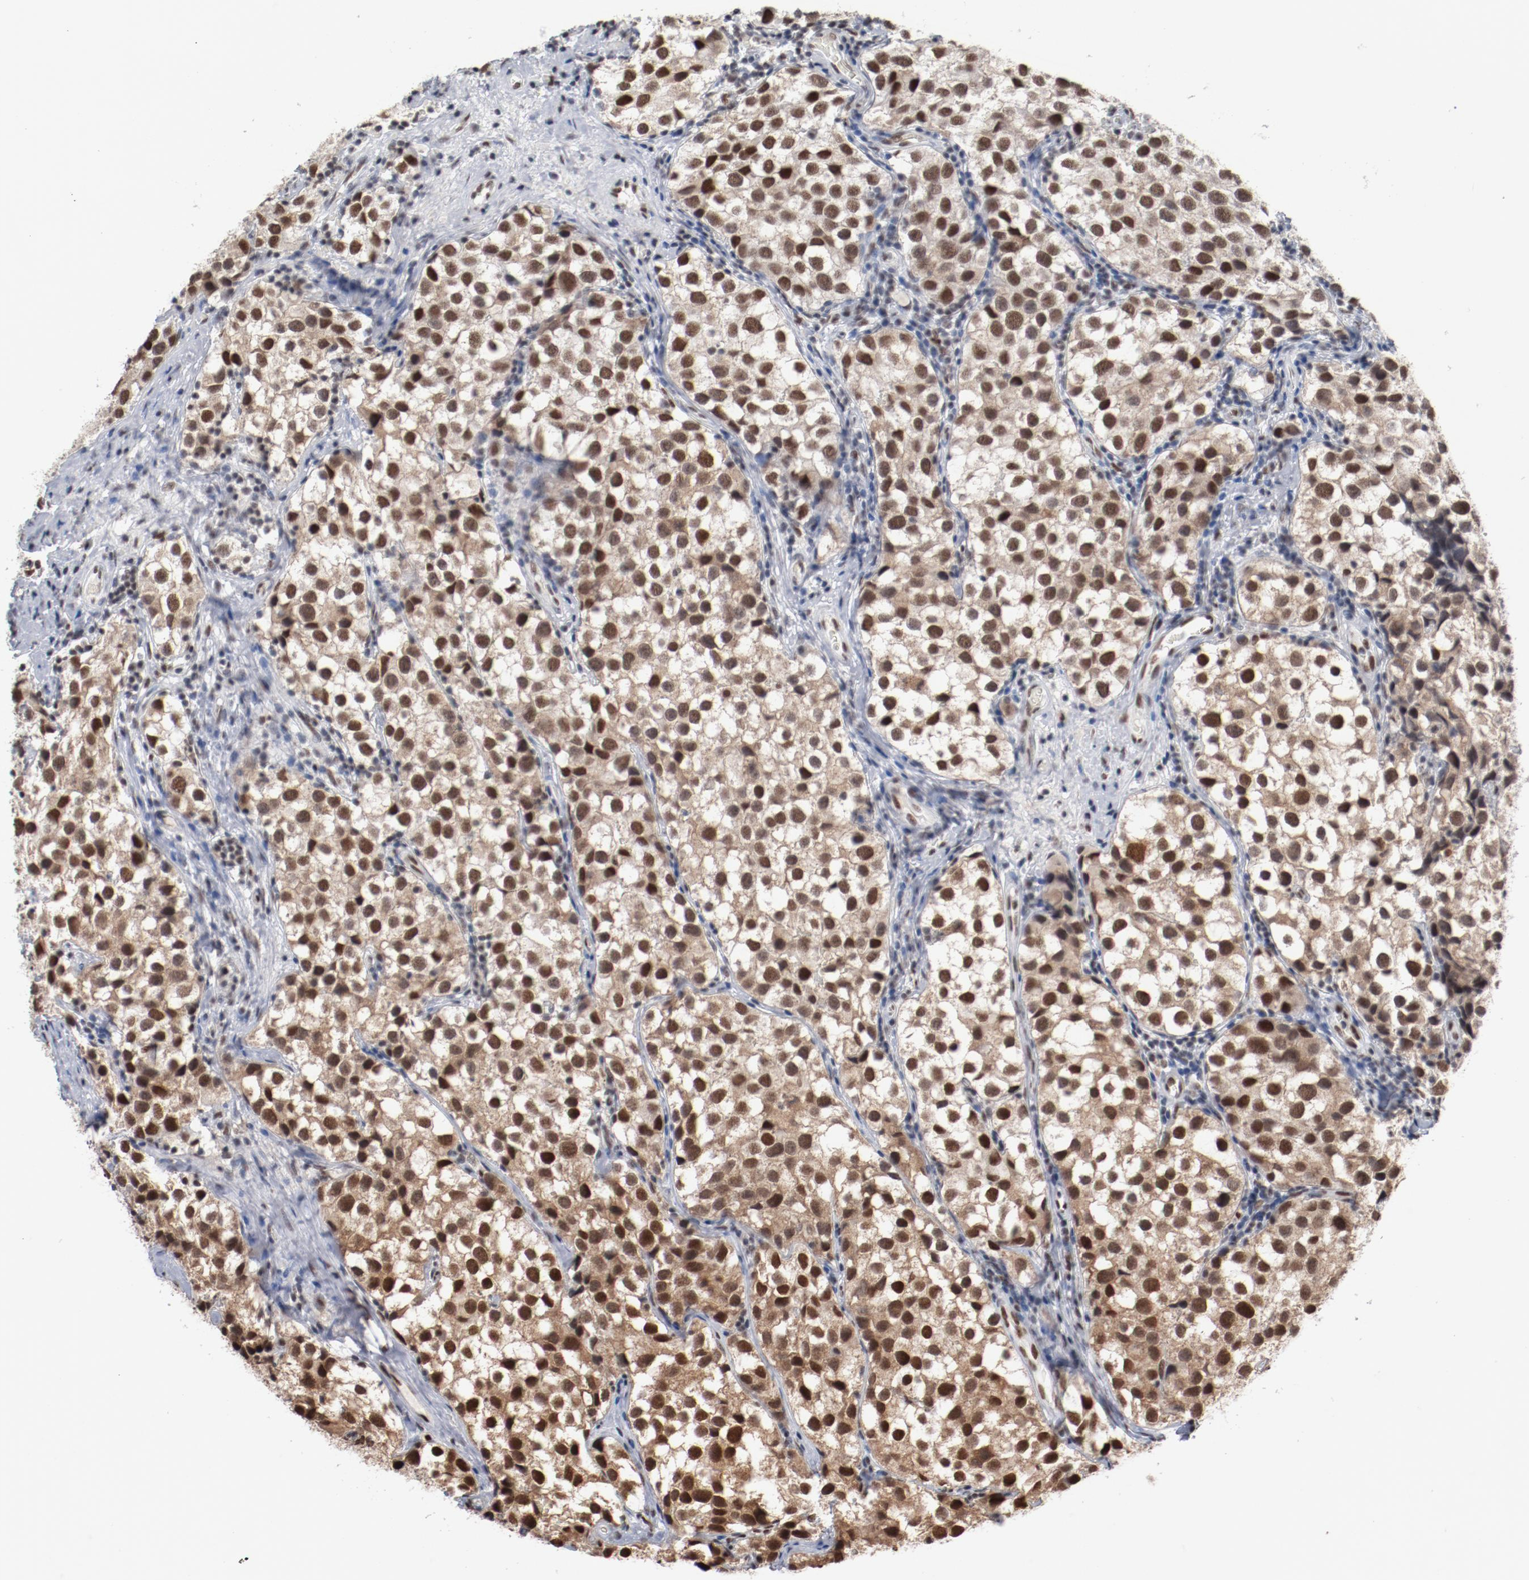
{"staining": {"intensity": "strong", "quantity": ">75%", "location": "cytoplasmic/membranous,nuclear"}, "tissue": "testis cancer", "cell_type": "Tumor cells", "image_type": "cancer", "snomed": [{"axis": "morphology", "description": "Seminoma, NOS"}, {"axis": "topography", "description": "Testis"}], "caption": "Testis seminoma stained with immunohistochemistry exhibits strong cytoplasmic/membranous and nuclear expression in approximately >75% of tumor cells.", "gene": "BUB3", "patient": {"sex": "male", "age": 39}}